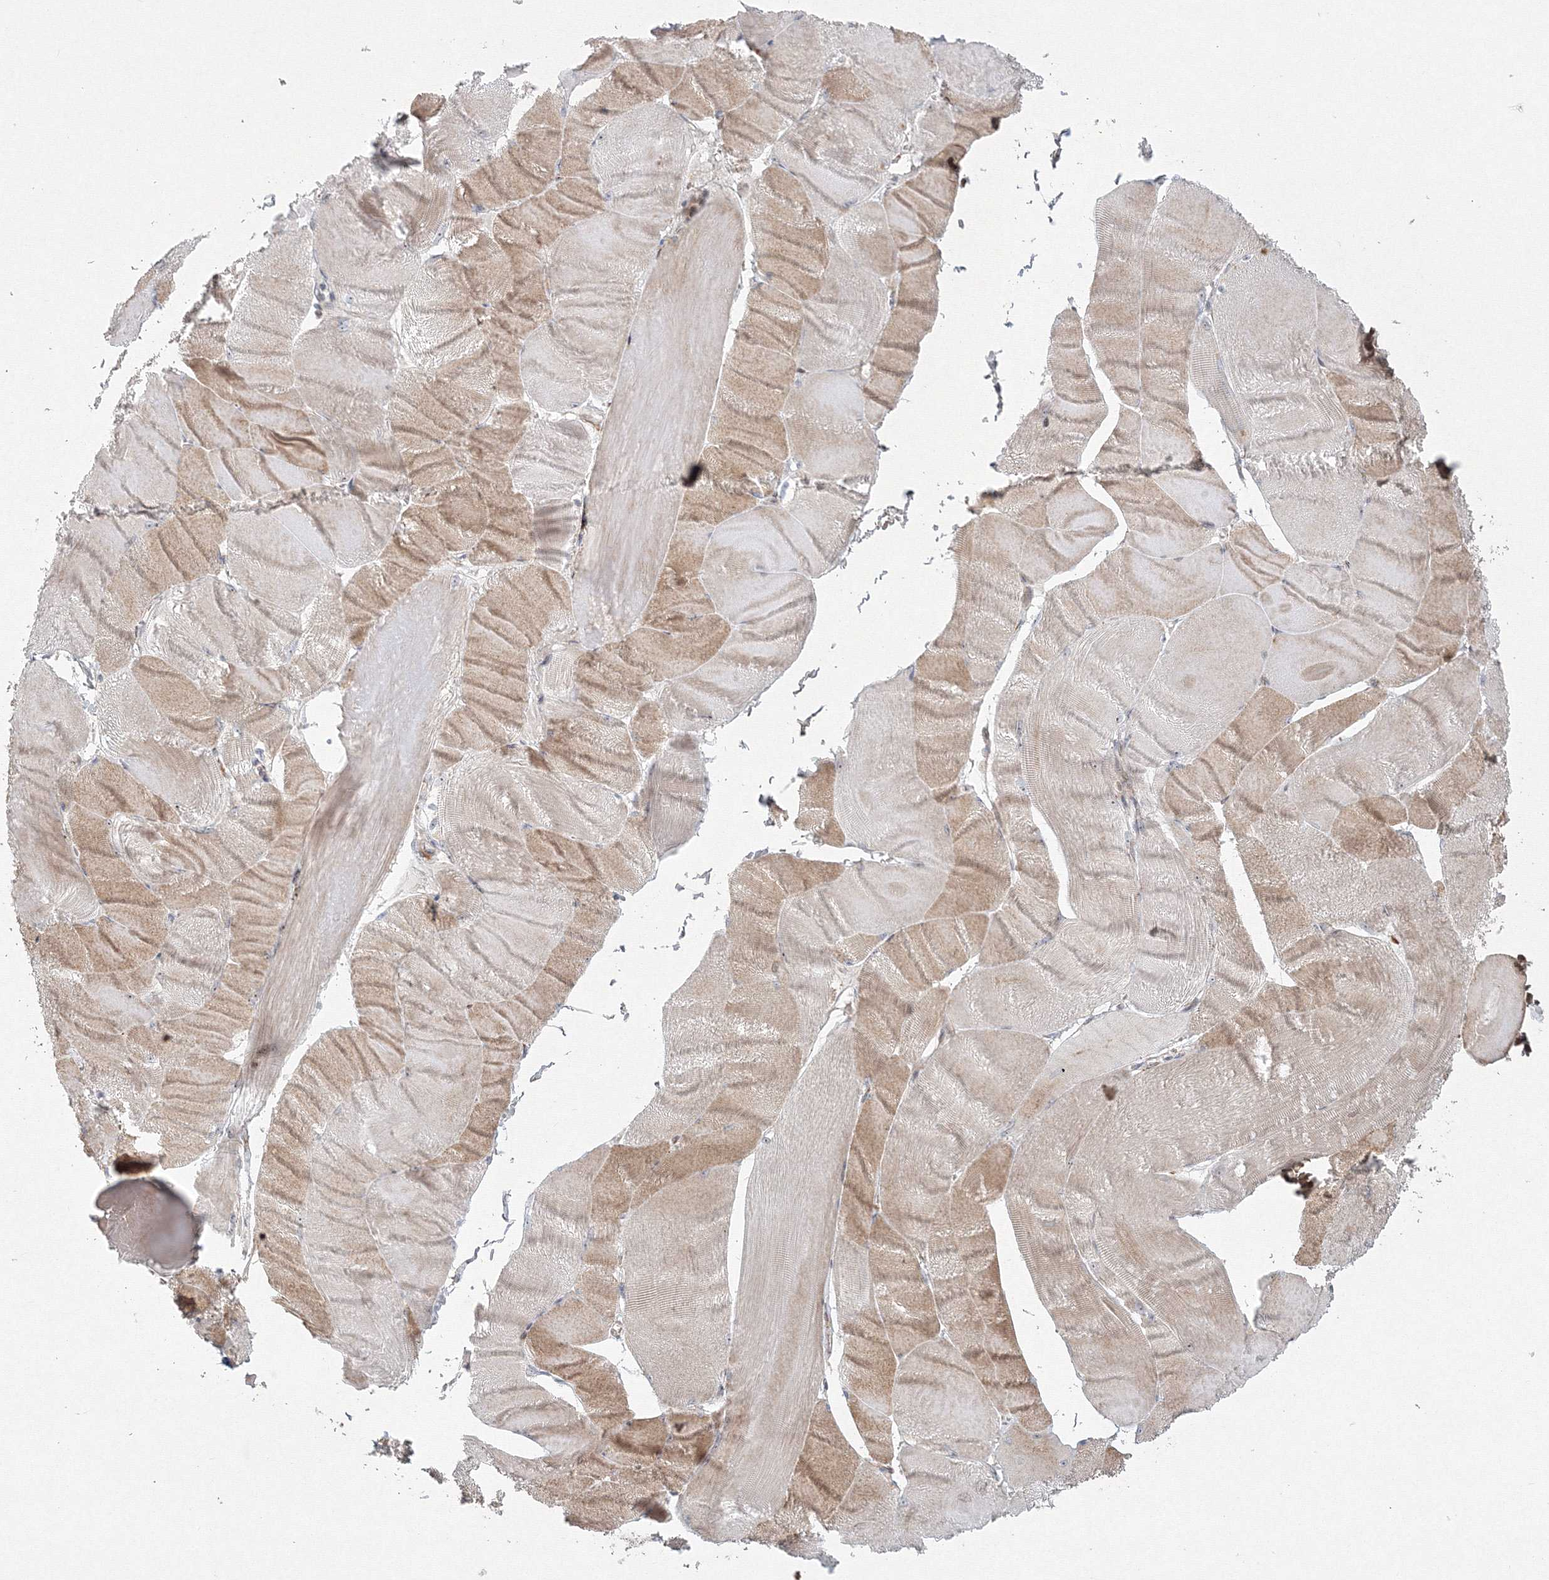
{"staining": {"intensity": "moderate", "quantity": "25%-75%", "location": "cytoplasmic/membranous"}, "tissue": "skeletal muscle", "cell_type": "Myocytes", "image_type": "normal", "snomed": [{"axis": "morphology", "description": "Normal tissue, NOS"}, {"axis": "morphology", "description": "Basal cell carcinoma"}, {"axis": "topography", "description": "Skeletal muscle"}], "caption": "The histopathology image reveals staining of benign skeletal muscle, revealing moderate cytoplasmic/membranous protein expression (brown color) within myocytes.", "gene": "WDR49", "patient": {"sex": "female", "age": 64}}